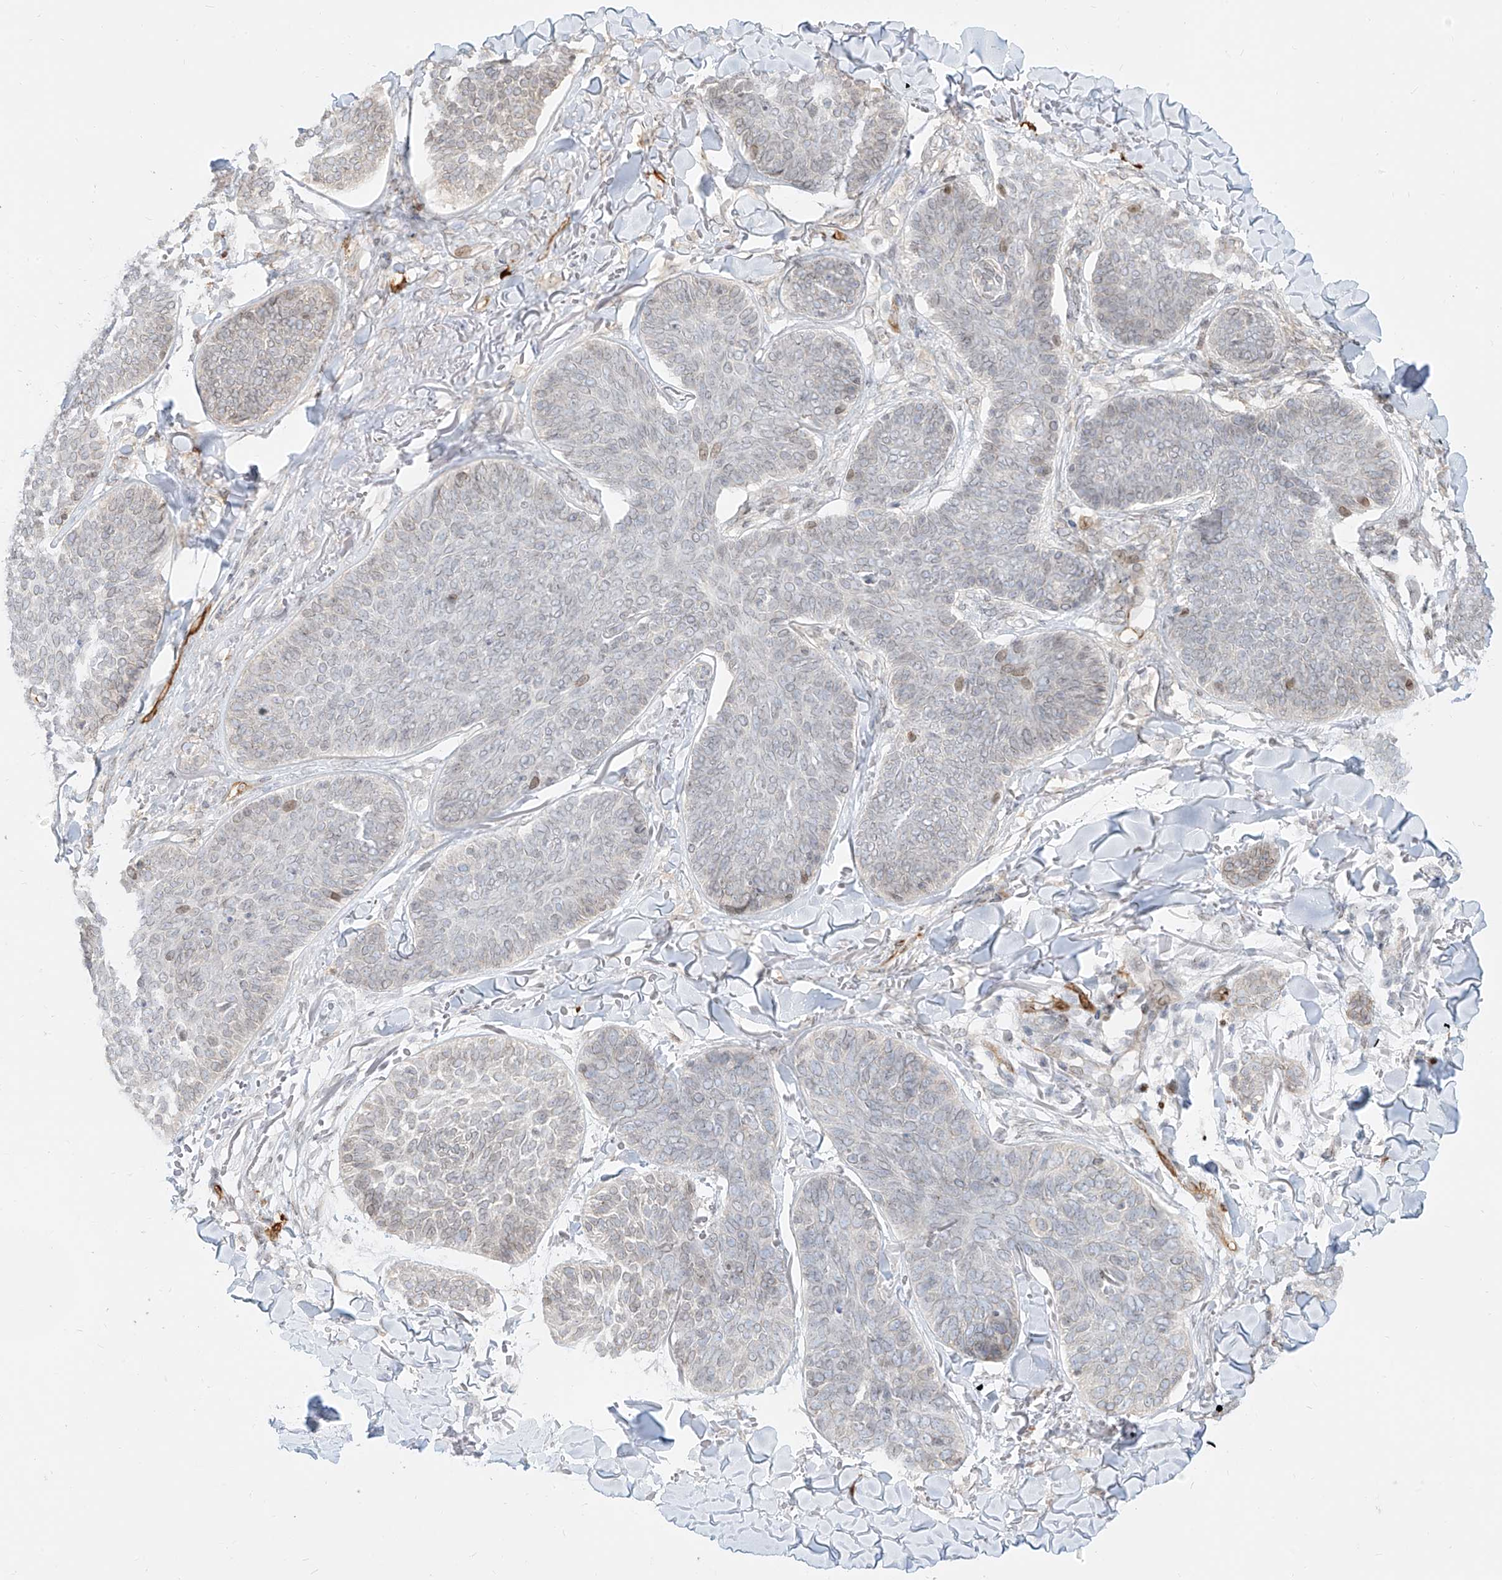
{"staining": {"intensity": "weak", "quantity": "<25%", "location": "nuclear"}, "tissue": "skin cancer", "cell_type": "Tumor cells", "image_type": "cancer", "snomed": [{"axis": "morphology", "description": "Basal cell carcinoma"}, {"axis": "topography", "description": "Skin"}], "caption": "High magnification brightfield microscopy of skin cancer stained with DAB (brown) and counterstained with hematoxylin (blue): tumor cells show no significant positivity.", "gene": "NHSL1", "patient": {"sex": "male", "age": 85}}